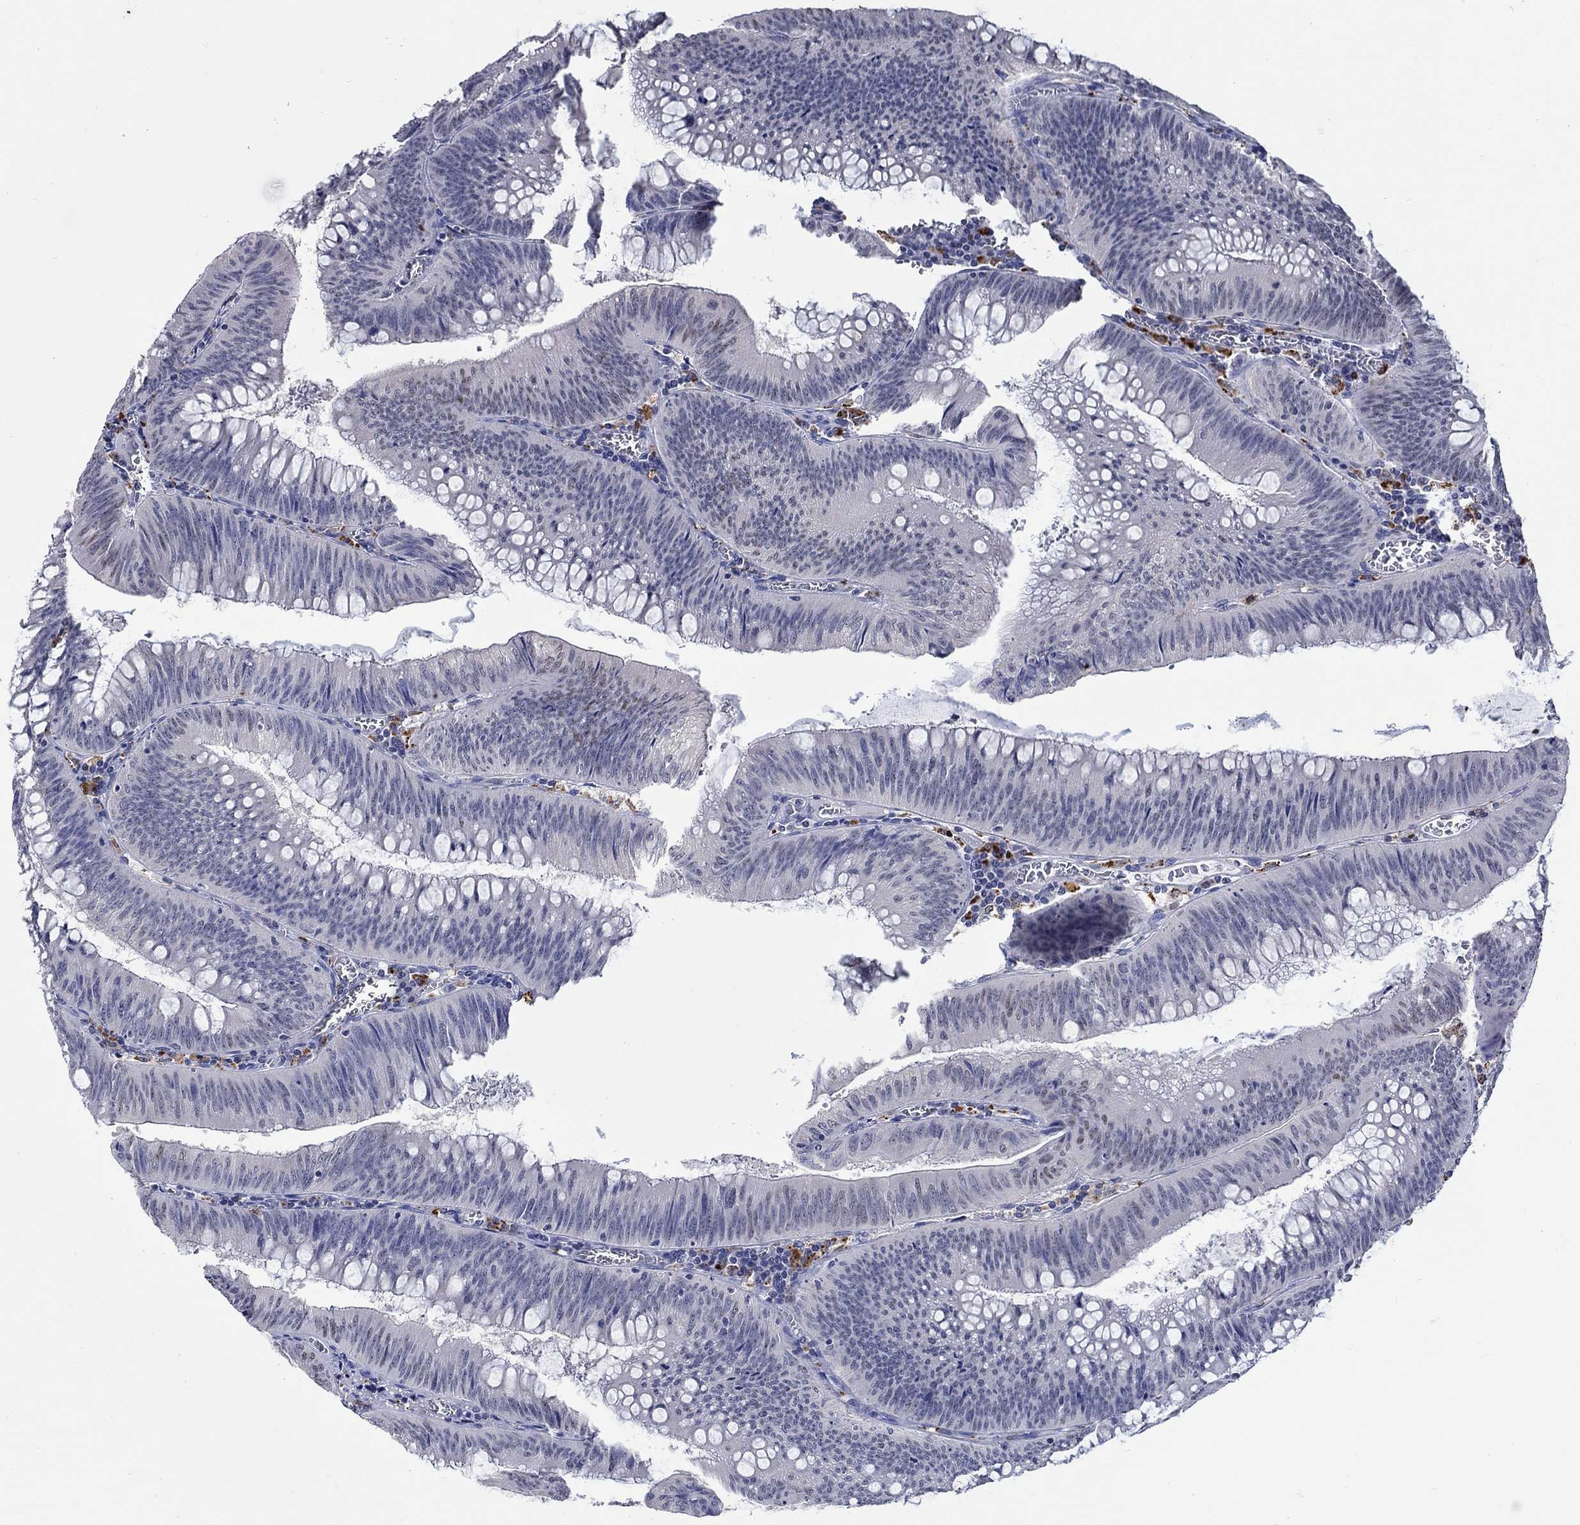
{"staining": {"intensity": "negative", "quantity": "none", "location": "none"}, "tissue": "colorectal cancer", "cell_type": "Tumor cells", "image_type": "cancer", "snomed": [{"axis": "morphology", "description": "Adenocarcinoma, NOS"}, {"axis": "topography", "description": "Rectum"}], "caption": "Immunohistochemistry (IHC) photomicrograph of colorectal cancer (adenocarcinoma) stained for a protein (brown), which exhibits no expression in tumor cells.", "gene": "GATA2", "patient": {"sex": "female", "age": 72}}